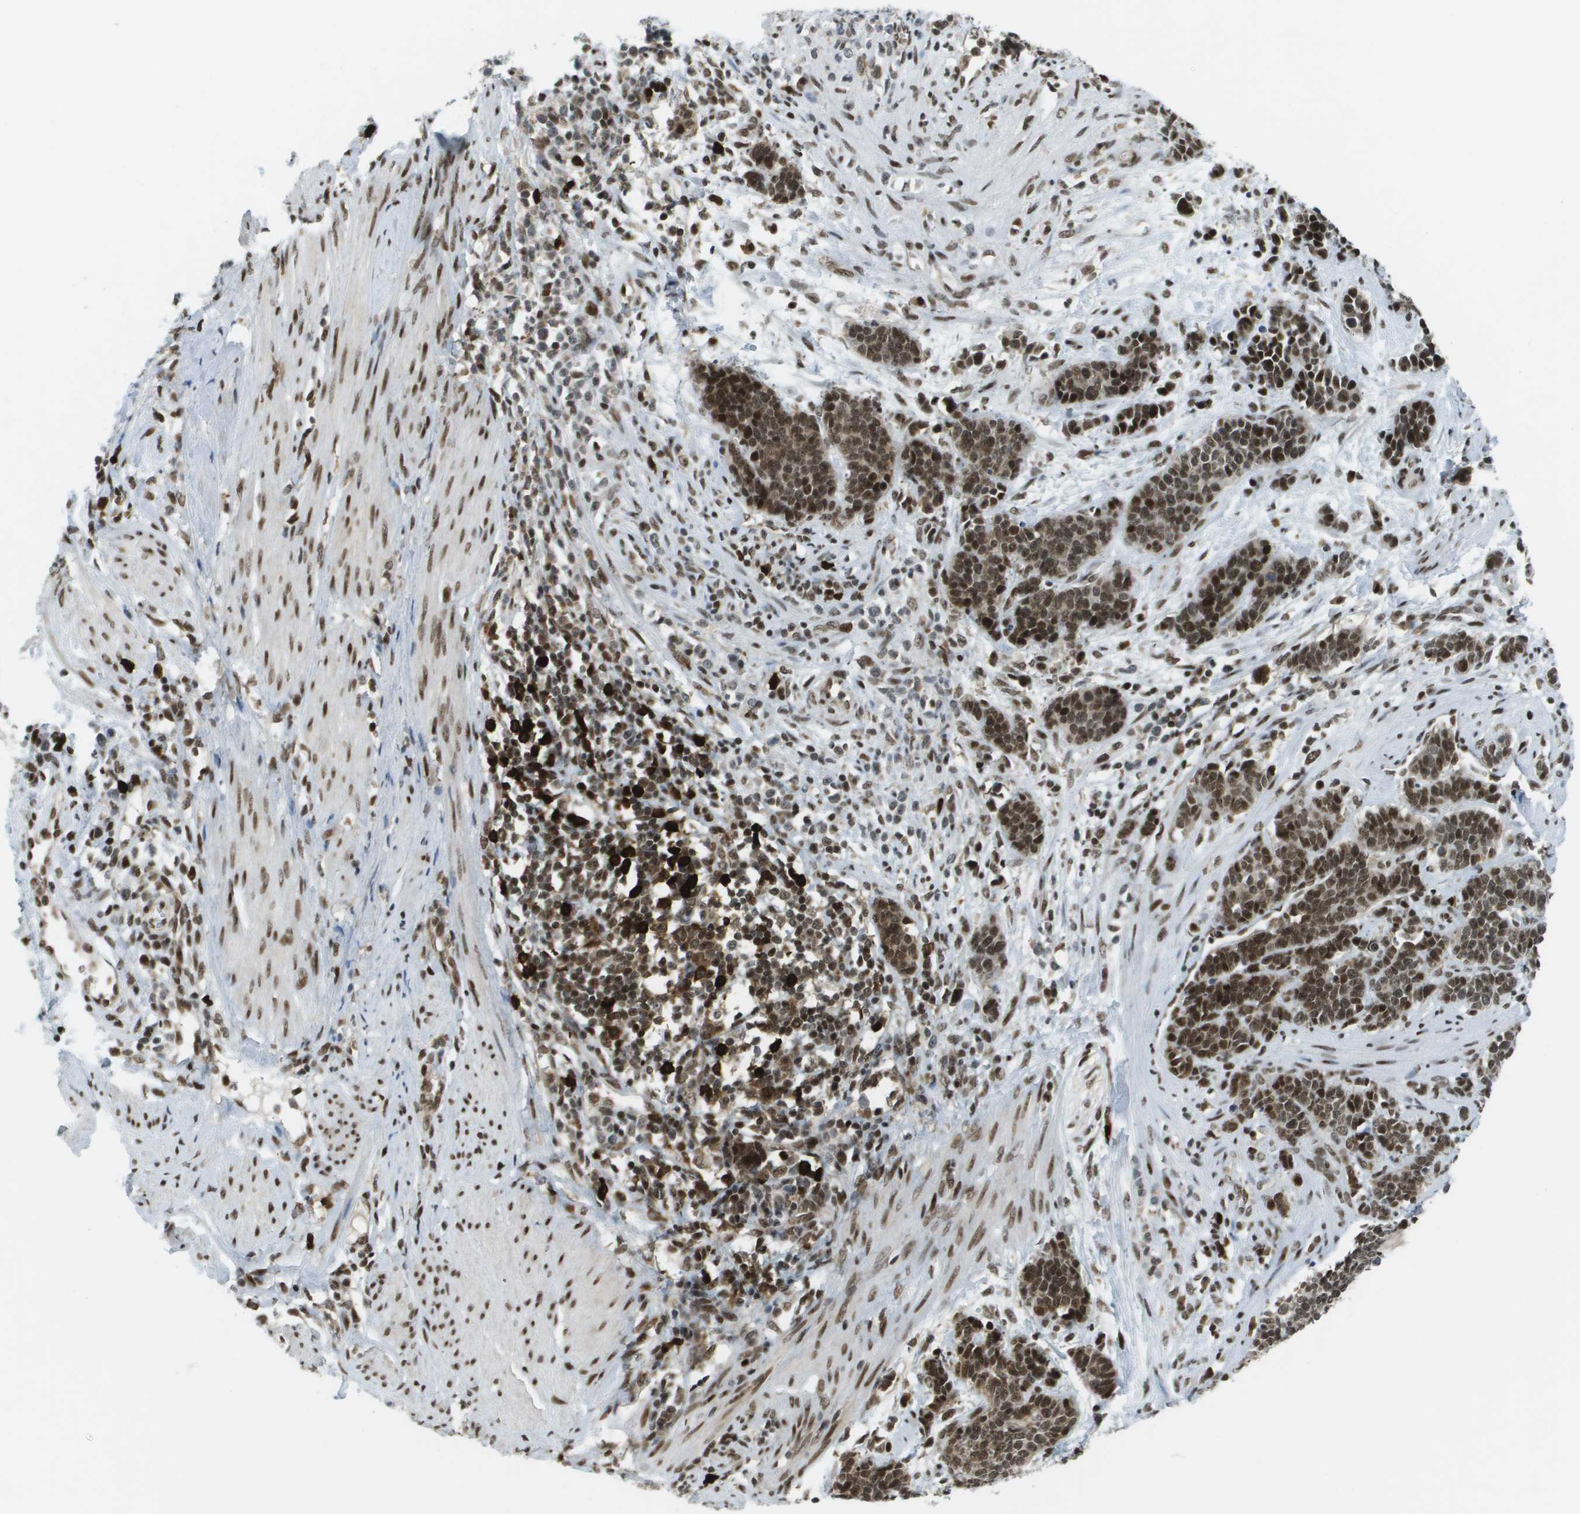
{"staining": {"intensity": "strong", "quantity": ">75%", "location": "nuclear"}, "tissue": "cervical cancer", "cell_type": "Tumor cells", "image_type": "cancer", "snomed": [{"axis": "morphology", "description": "Squamous cell carcinoma, NOS"}, {"axis": "topography", "description": "Cervix"}], "caption": "Squamous cell carcinoma (cervical) stained with IHC demonstrates strong nuclear expression in about >75% of tumor cells.", "gene": "IRF7", "patient": {"sex": "female", "age": 35}}